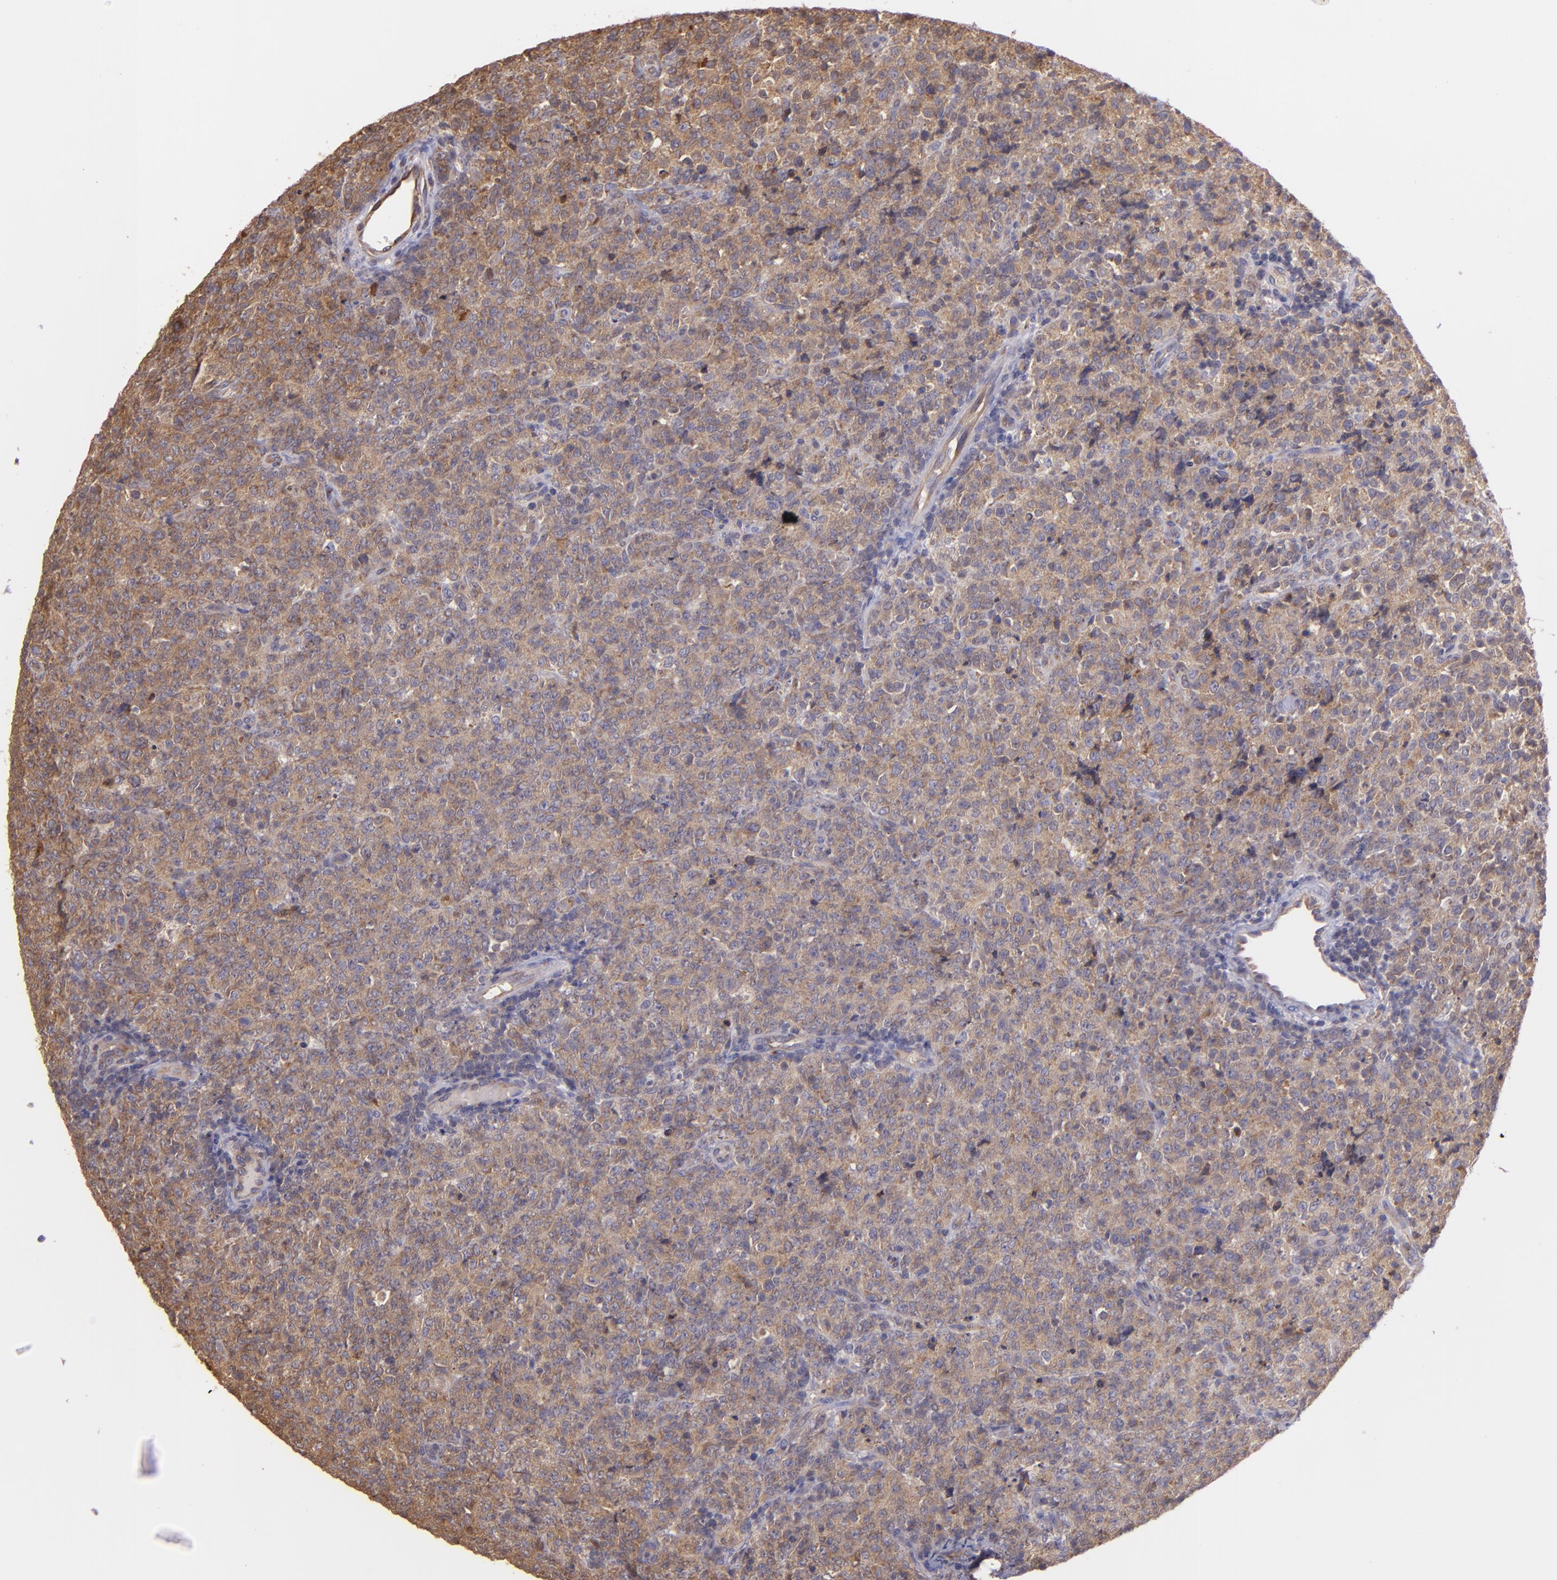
{"staining": {"intensity": "strong", "quantity": ">75%", "location": "cytoplasmic/membranous"}, "tissue": "lymphoma", "cell_type": "Tumor cells", "image_type": "cancer", "snomed": [{"axis": "morphology", "description": "Malignant lymphoma, non-Hodgkin's type, High grade"}, {"axis": "topography", "description": "Tonsil"}], "caption": "Immunohistochemistry (IHC) histopathology image of malignant lymphoma, non-Hodgkin's type (high-grade) stained for a protein (brown), which shows high levels of strong cytoplasmic/membranous positivity in approximately >75% of tumor cells.", "gene": "ECE1", "patient": {"sex": "female", "age": 36}}